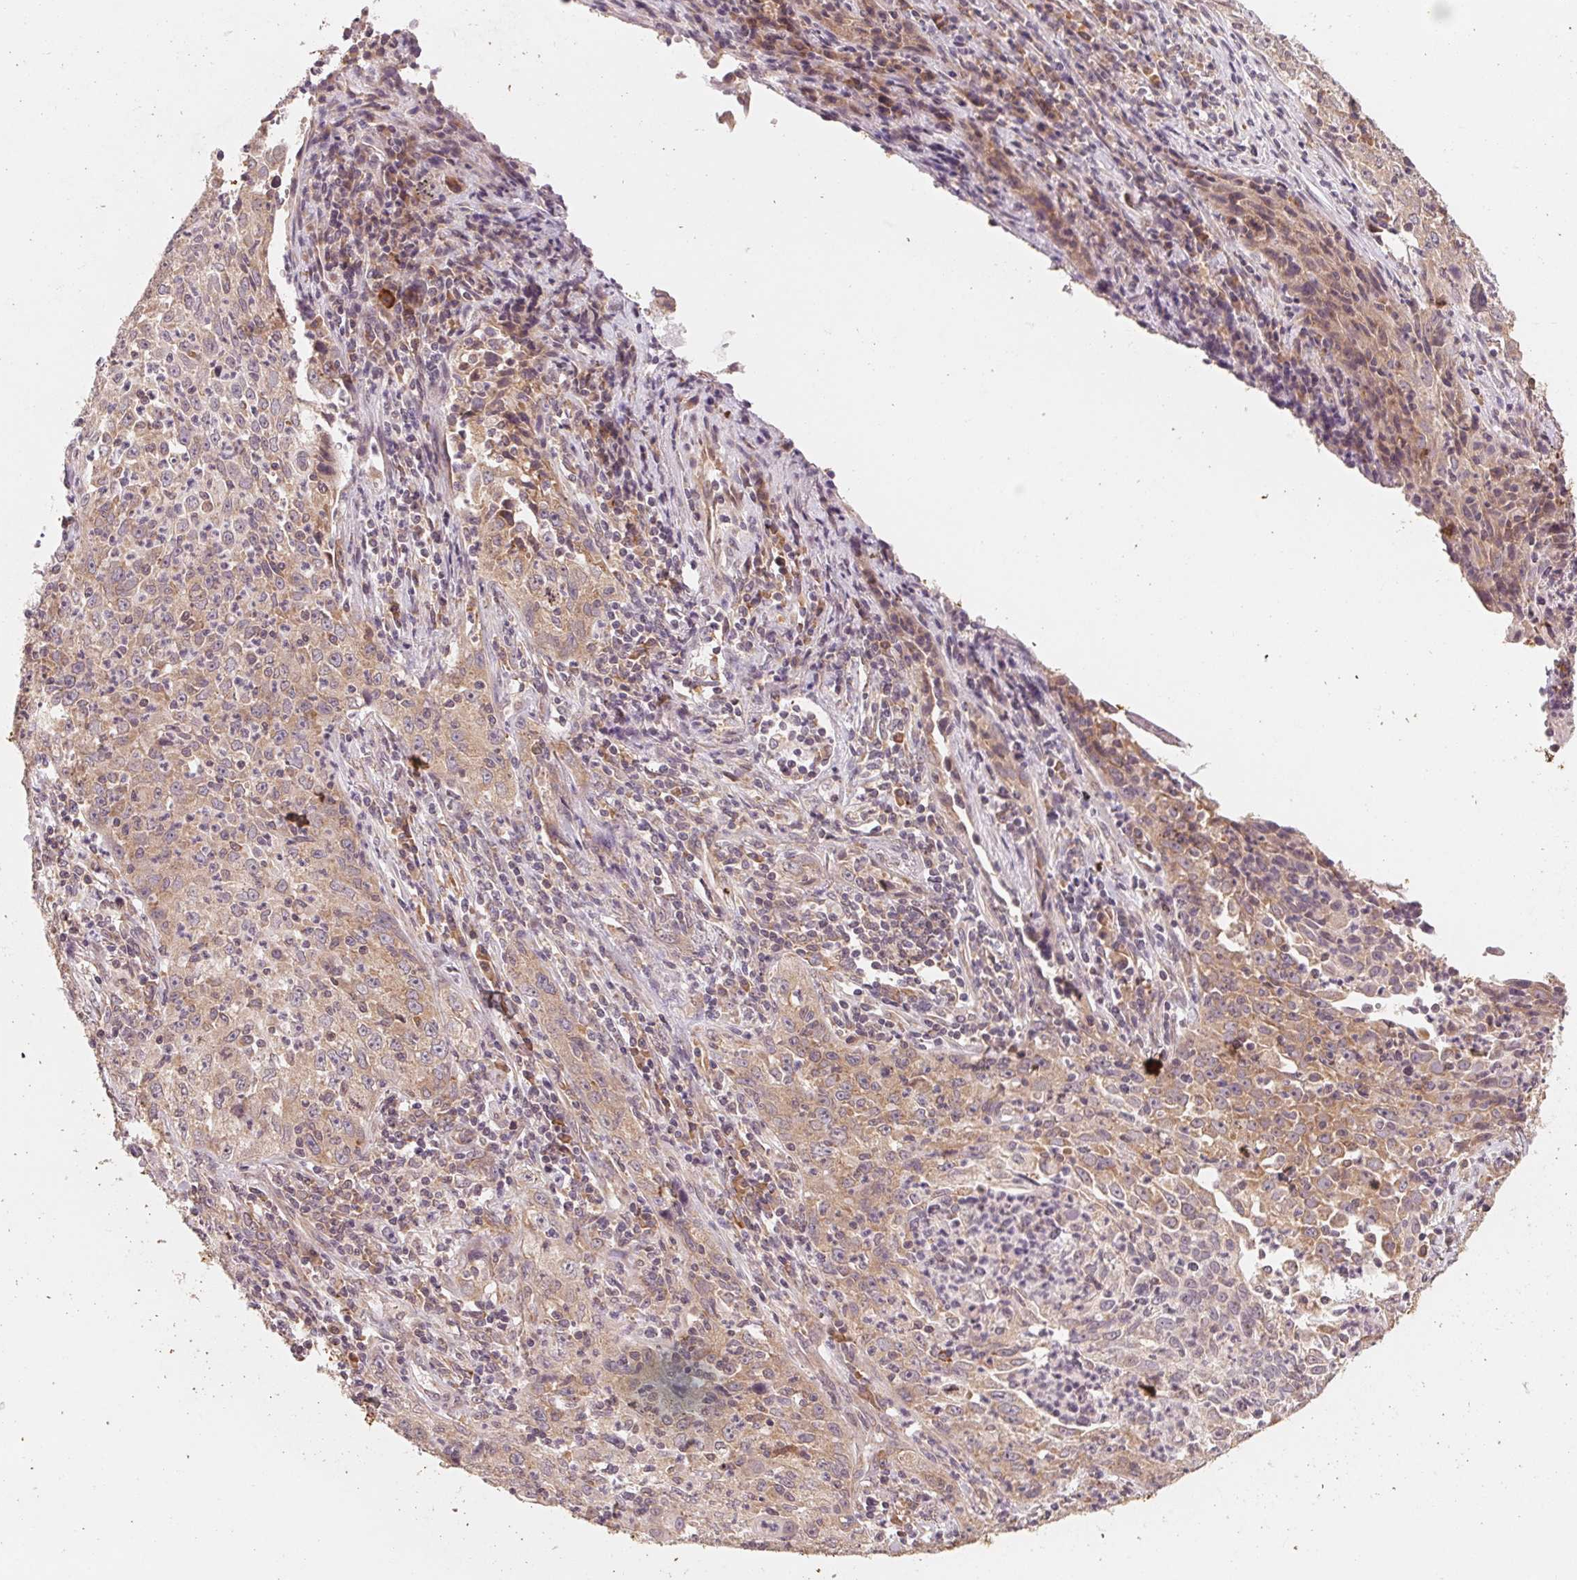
{"staining": {"intensity": "weak", "quantity": "25%-75%", "location": "cytoplasmic/membranous"}, "tissue": "lung cancer", "cell_type": "Tumor cells", "image_type": "cancer", "snomed": [{"axis": "morphology", "description": "Squamous cell carcinoma, NOS"}, {"axis": "topography", "description": "Lung"}], "caption": "Immunohistochemical staining of human squamous cell carcinoma (lung) exhibits low levels of weak cytoplasmic/membranous protein expression in approximately 25%-75% of tumor cells.", "gene": "GIGYF2", "patient": {"sex": "male", "age": 71}}